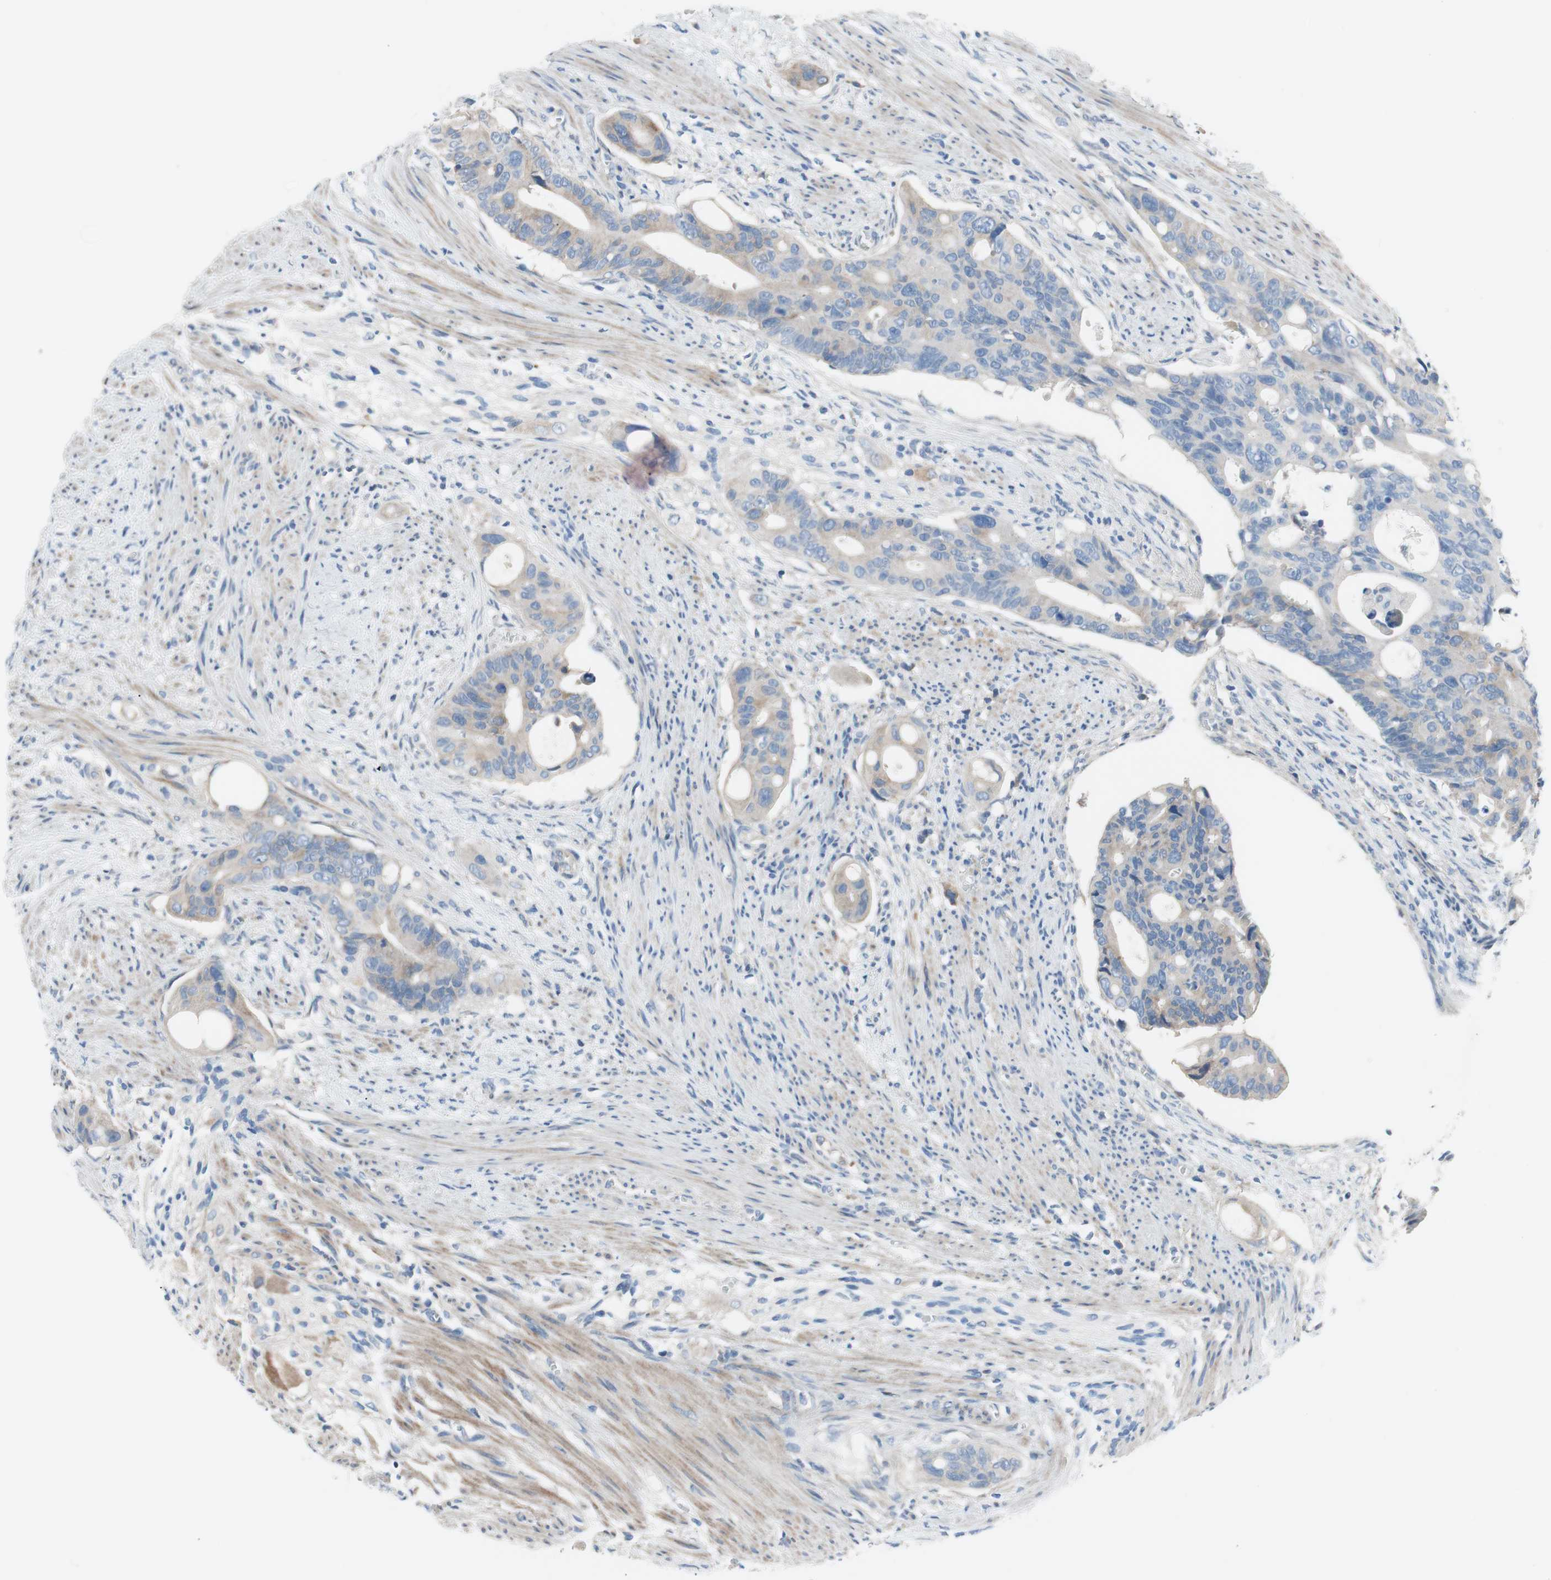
{"staining": {"intensity": "weak", "quantity": "25%-75%", "location": "cytoplasmic/membranous"}, "tissue": "colorectal cancer", "cell_type": "Tumor cells", "image_type": "cancer", "snomed": [{"axis": "morphology", "description": "Adenocarcinoma, NOS"}, {"axis": "topography", "description": "Colon"}], "caption": "DAB immunohistochemical staining of colorectal cancer (adenocarcinoma) reveals weak cytoplasmic/membranous protein staining in about 25%-75% of tumor cells.", "gene": "FDFT1", "patient": {"sex": "female", "age": 57}}